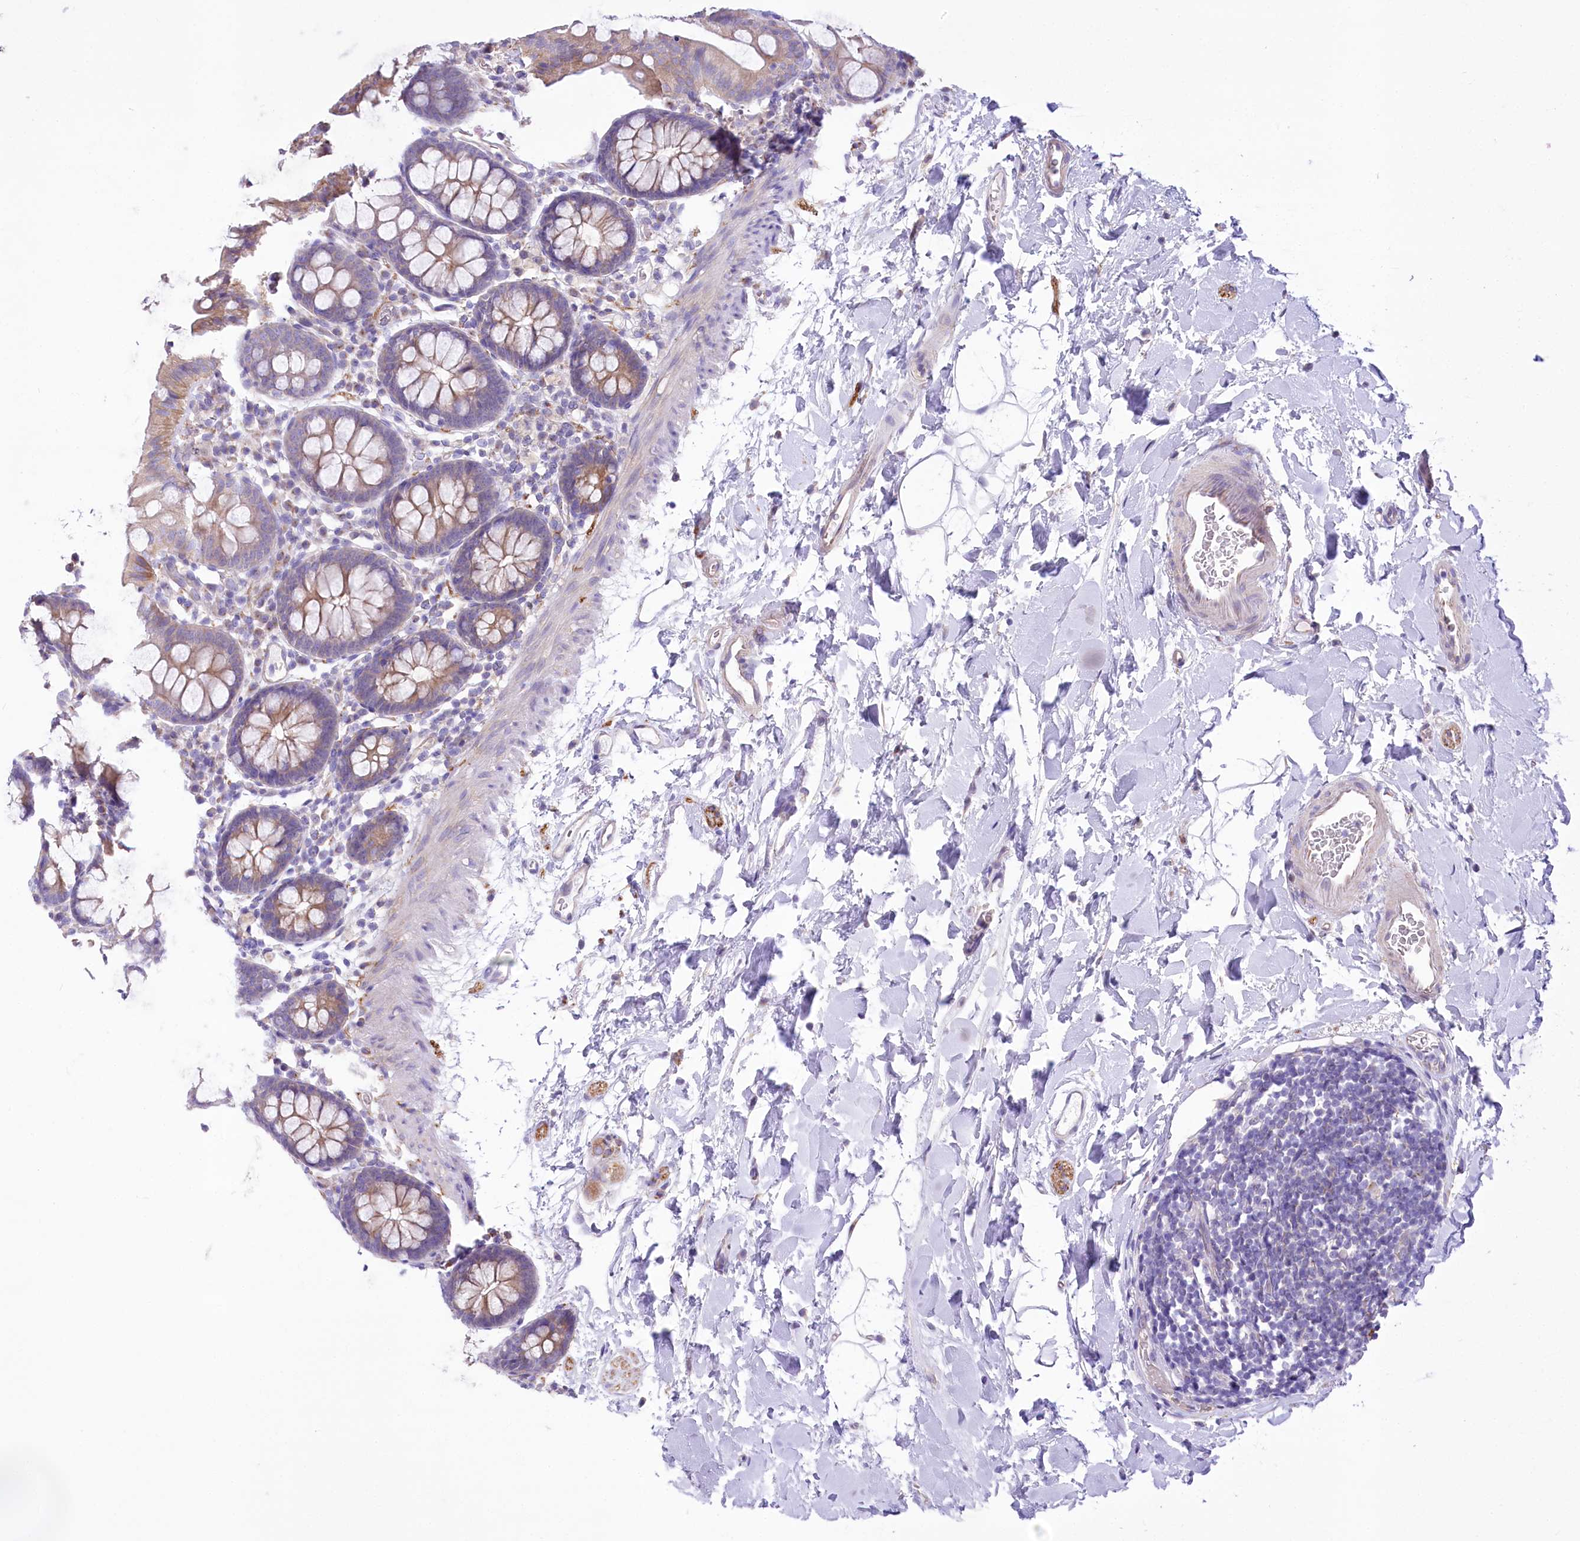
{"staining": {"intensity": "weak", "quantity": "25%-75%", "location": "cytoplasmic/membranous"}, "tissue": "colon", "cell_type": "Endothelial cells", "image_type": "normal", "snomed": [{"axis": "morphology", "description": "Normal tissue, NOS"}, {"axis": "topography", "description": "Colon"}], "caption": "DAB (3,3'-diaminobenzidine) immunohistochemical staining of benign colon displays weak cytoplasmic/membranous protein positivity in approximately 25%-75% of endothelial cells.", "gene": "LRRC34", "patient": {"sex": "male", "age": 75}}